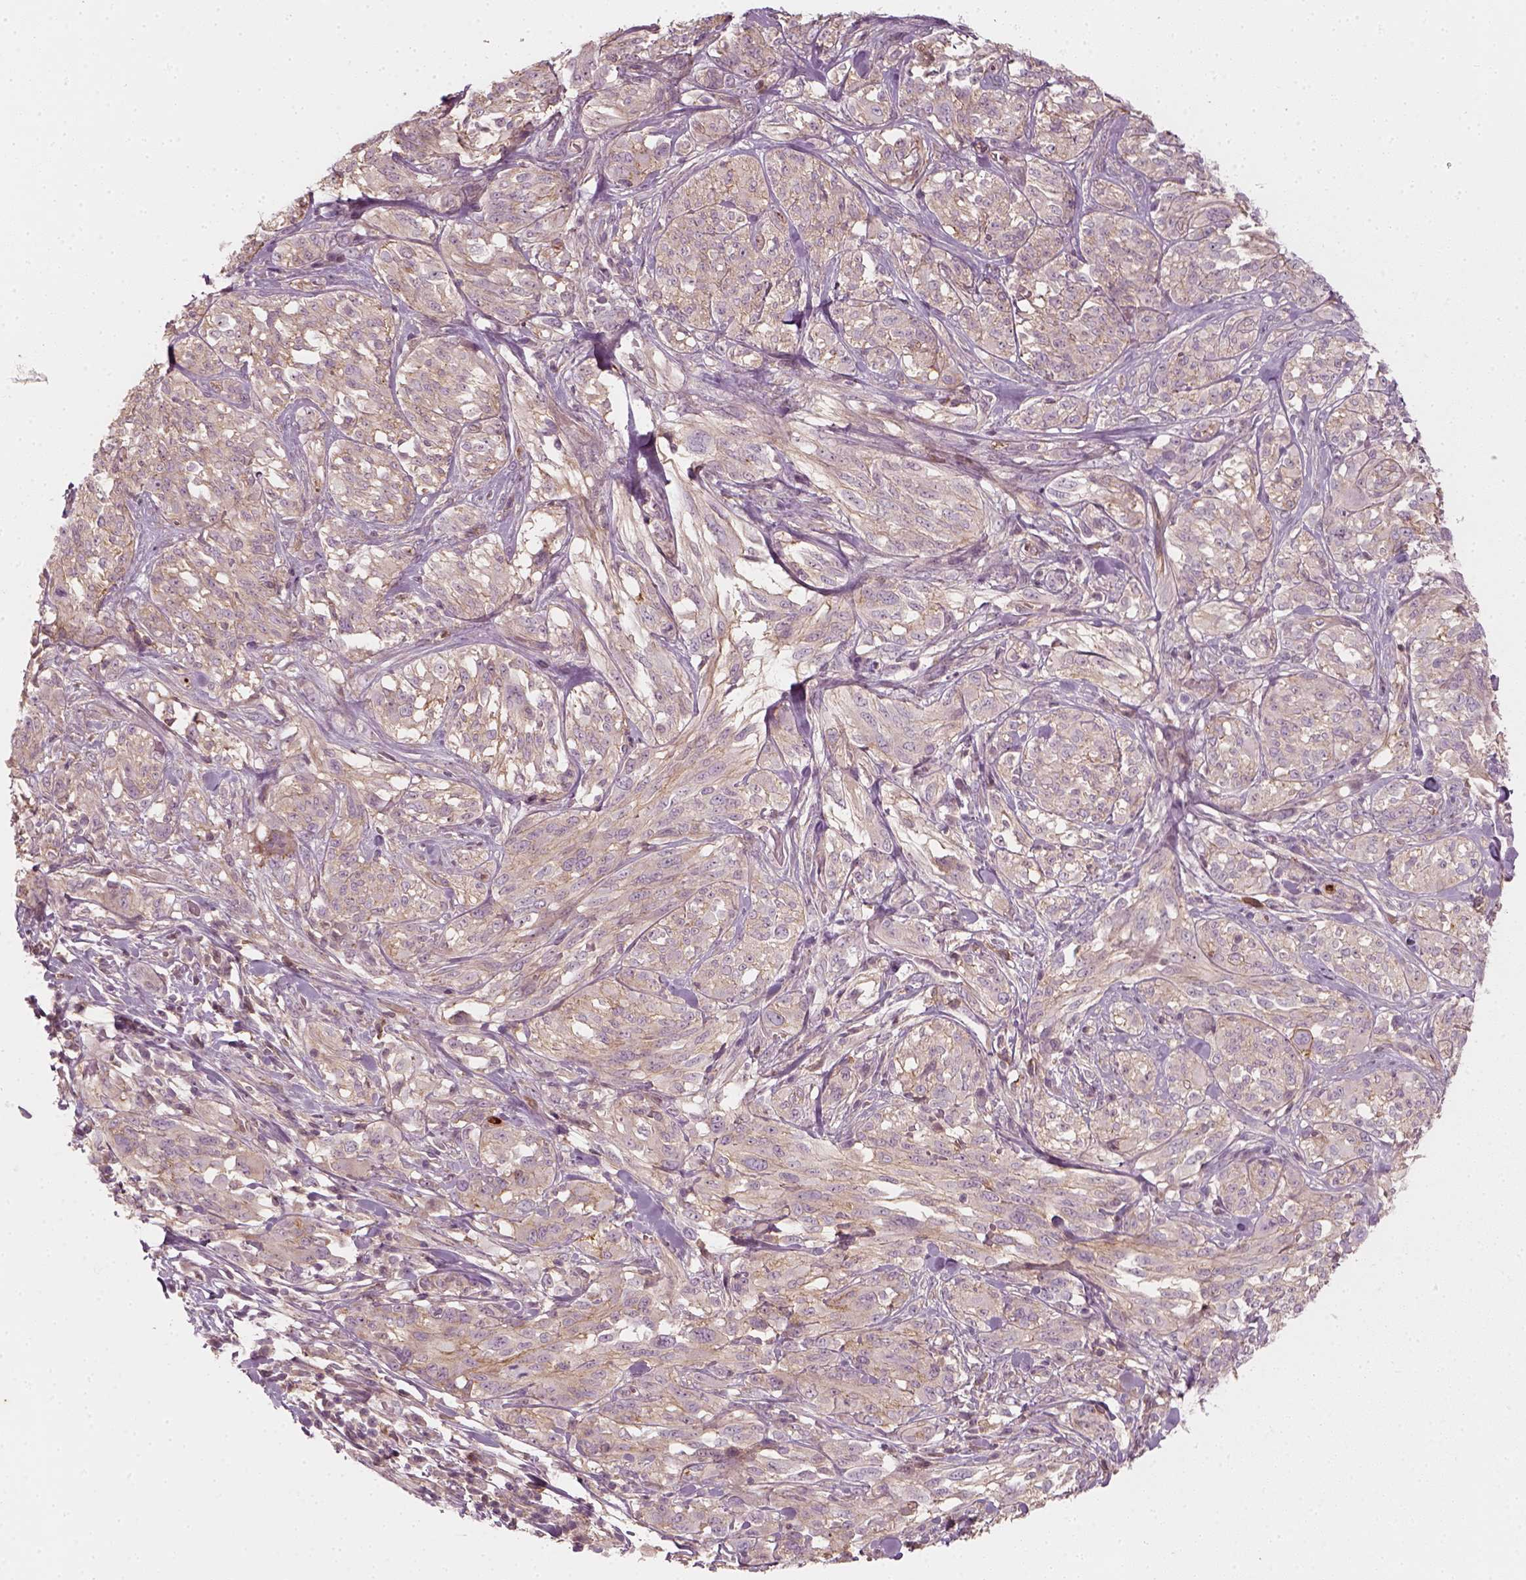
{"staining": {"intensity": "negative", "quantity": "none", "location": "none"}, "tissue": "melanoma", "cell_type": "Tumor cells", "image_type": "cancer", "snomed": [{"axis": "morphology", "description": "Malignant melanoma, NOS"}, {"axis": "topography", "description": "Skin"}], "caption": "Tumor cells show no significant expression in melanoma. The staining was performed using DAB to visualize the protein expression in brown, while the nuclei were stained in blue with hematoxylin (Magnification: 20x).", "gene": "NPTN", "patient": {"sex": "female", "age": 91}}